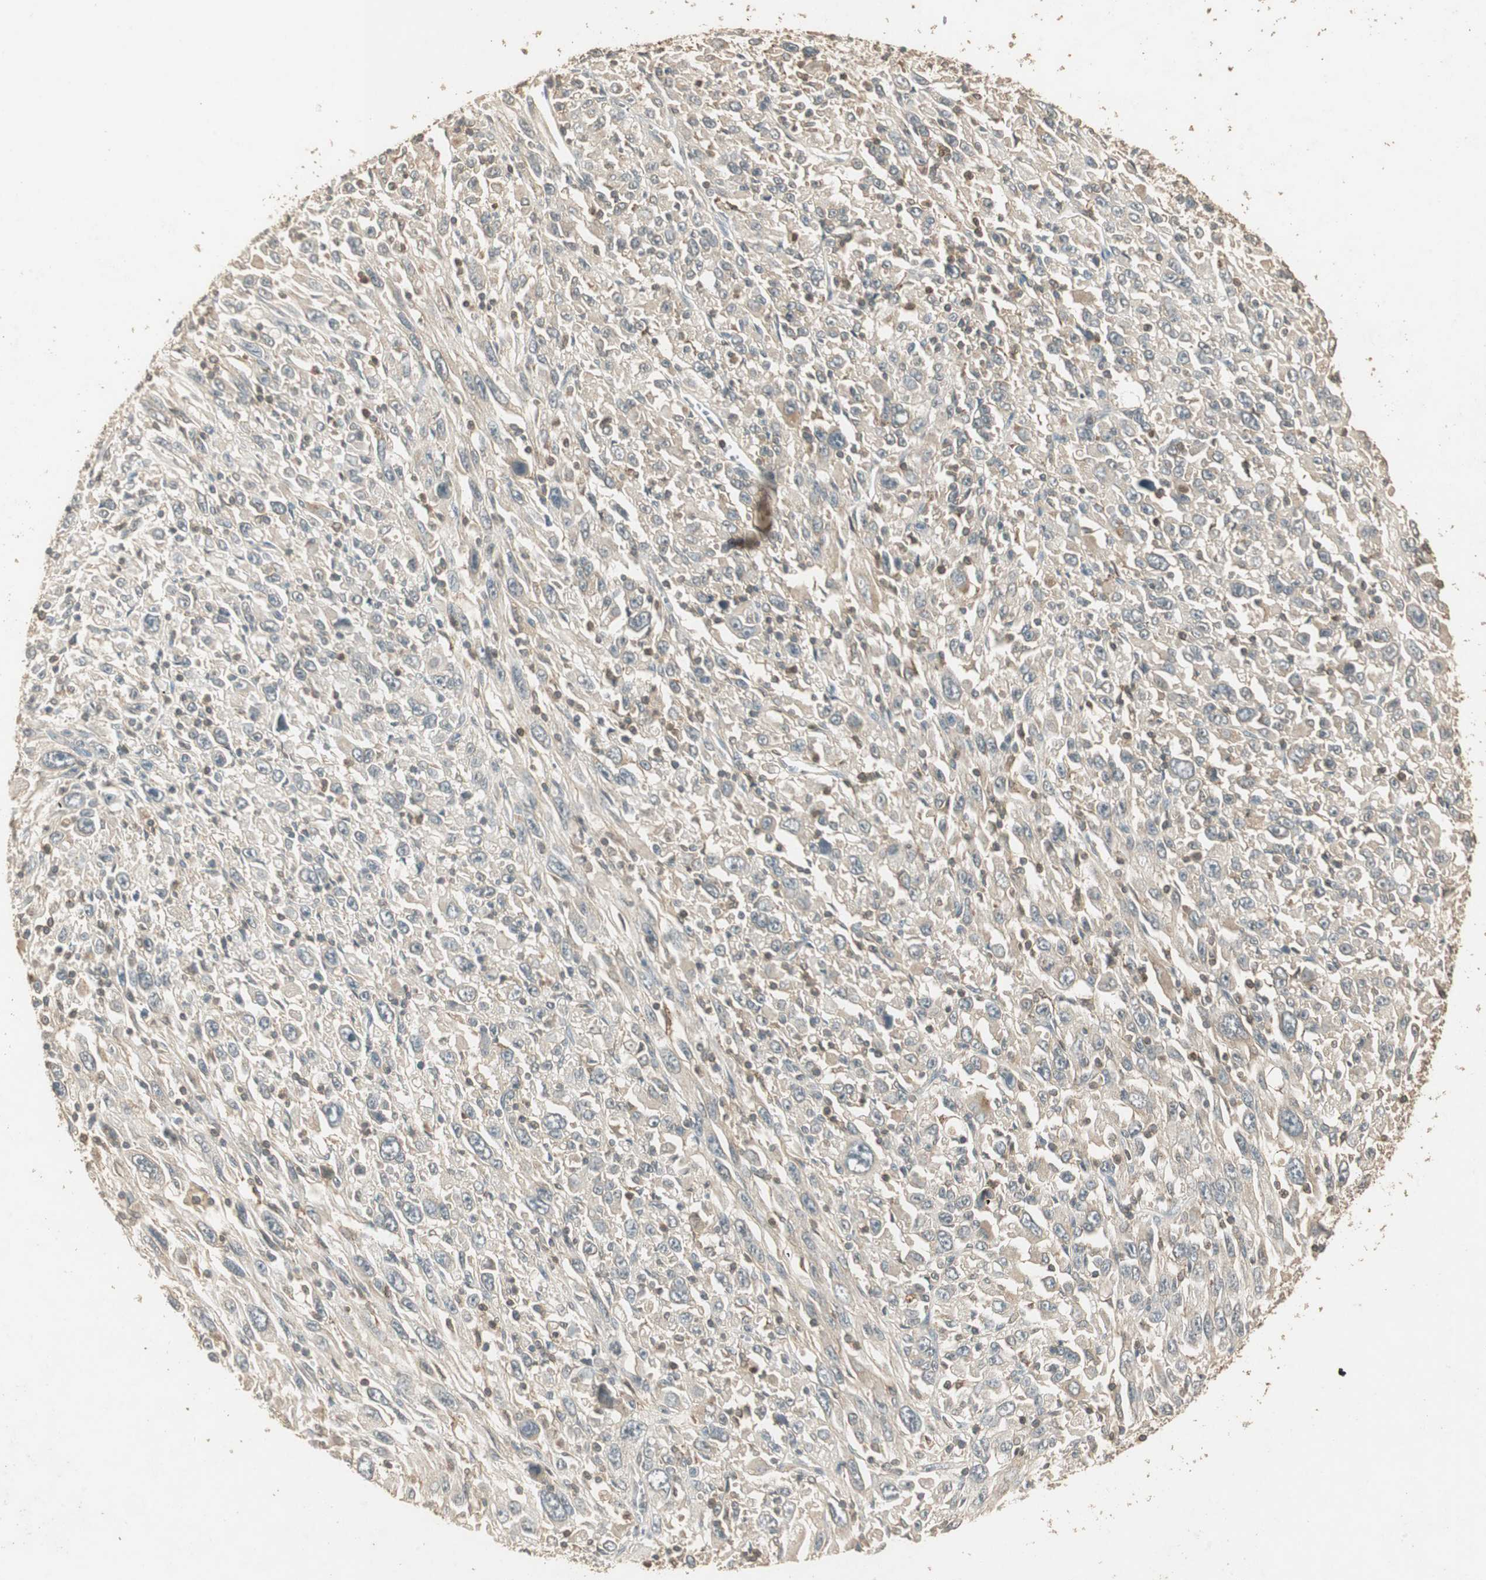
{"staining": {"intensity": "negative", "quantity": "none", "location": "none"}, "tissue": "melanoma", "cell_type": "Tumor cells", "image_type": "cancer", "snomed": [{"axis": "morphology", "description": "Malignant melanoma, Metastatic site"}, {"axis": "topography", "description": "Skin"}], "caption": "High magnification brightfield microscopy of malignant melanoma (metastatic site) stained with DAB (3,3'-diaminobenzidine) (brown) and counterstained with hematoxylin (blue): tumor cells show no significant expression.", "gene": "USP2", "patient": {"sex": "female", "age": 56}}